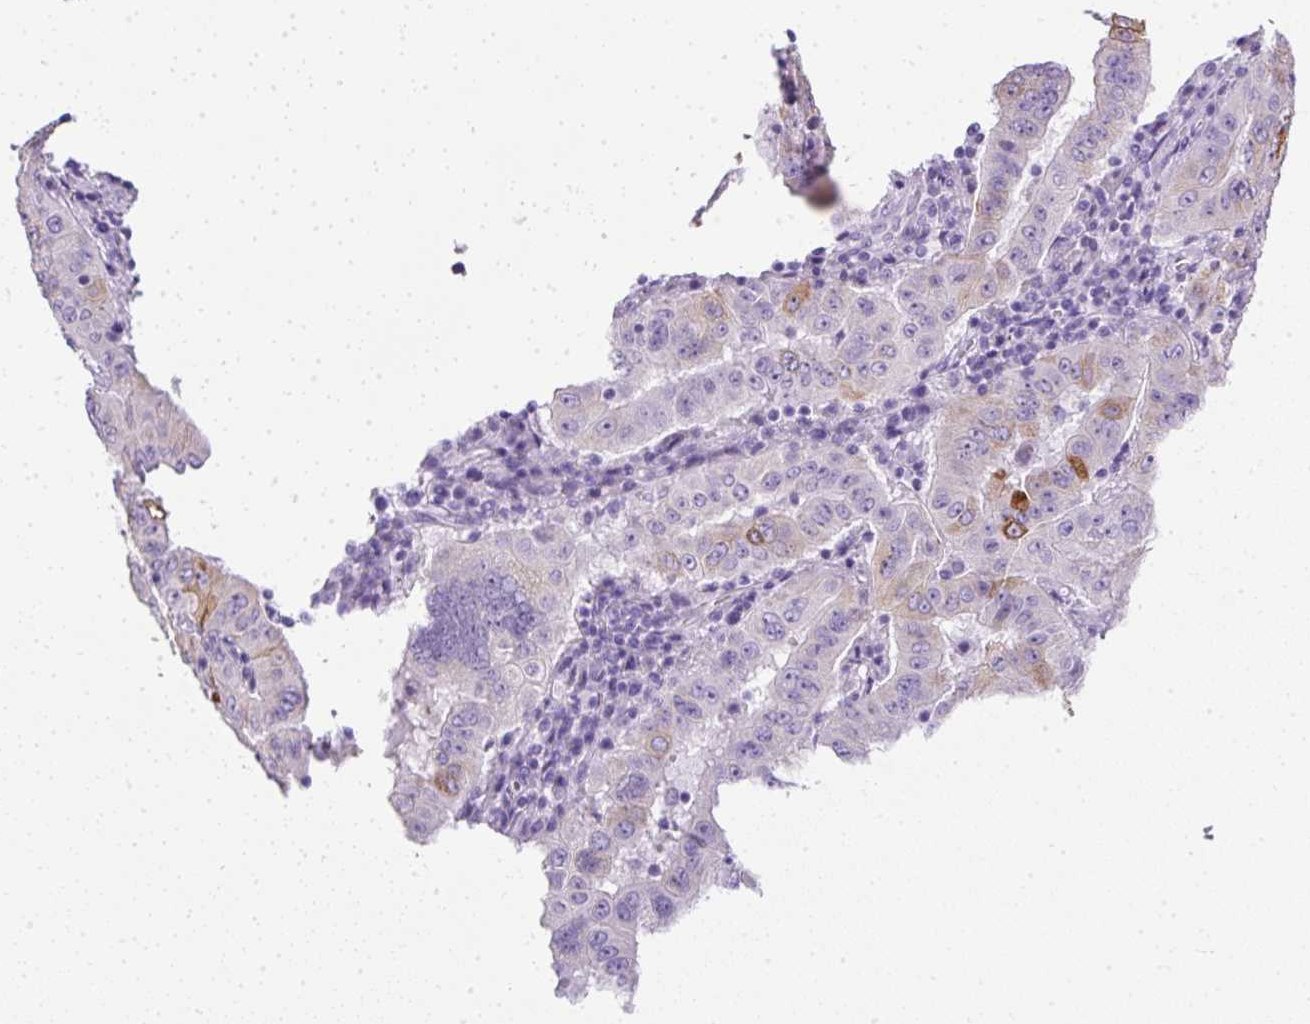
{"staining": {"intensity": "moderate", "quantity": "<25%", "location": "cytoplasmic/membranous"}, "tissue": "pancreatic cancer", "cell_type": "Tumor cells", "image_type": "cancer", "snomed": [{"axis": "morphology", "description": "Adenocarcinoma, NOS"}, {"axis": "topography", "description": "Pancreas"}], "caption": "High-magnification brightfield microscopy of adenocarcinoma (pancreatic) stained with DAB (3,3'-diaminobenzidine) (brown) and counterstained with hematoxylin (blue). tumor cells exhibit moderate cytoplasmic/membranous staining is seen in about<25% of cells. (Brightfield microscopy of DAB IHC at high magnification).", "gene": "C2CD4C", "patient": {"sex": "male", "age": 63}}